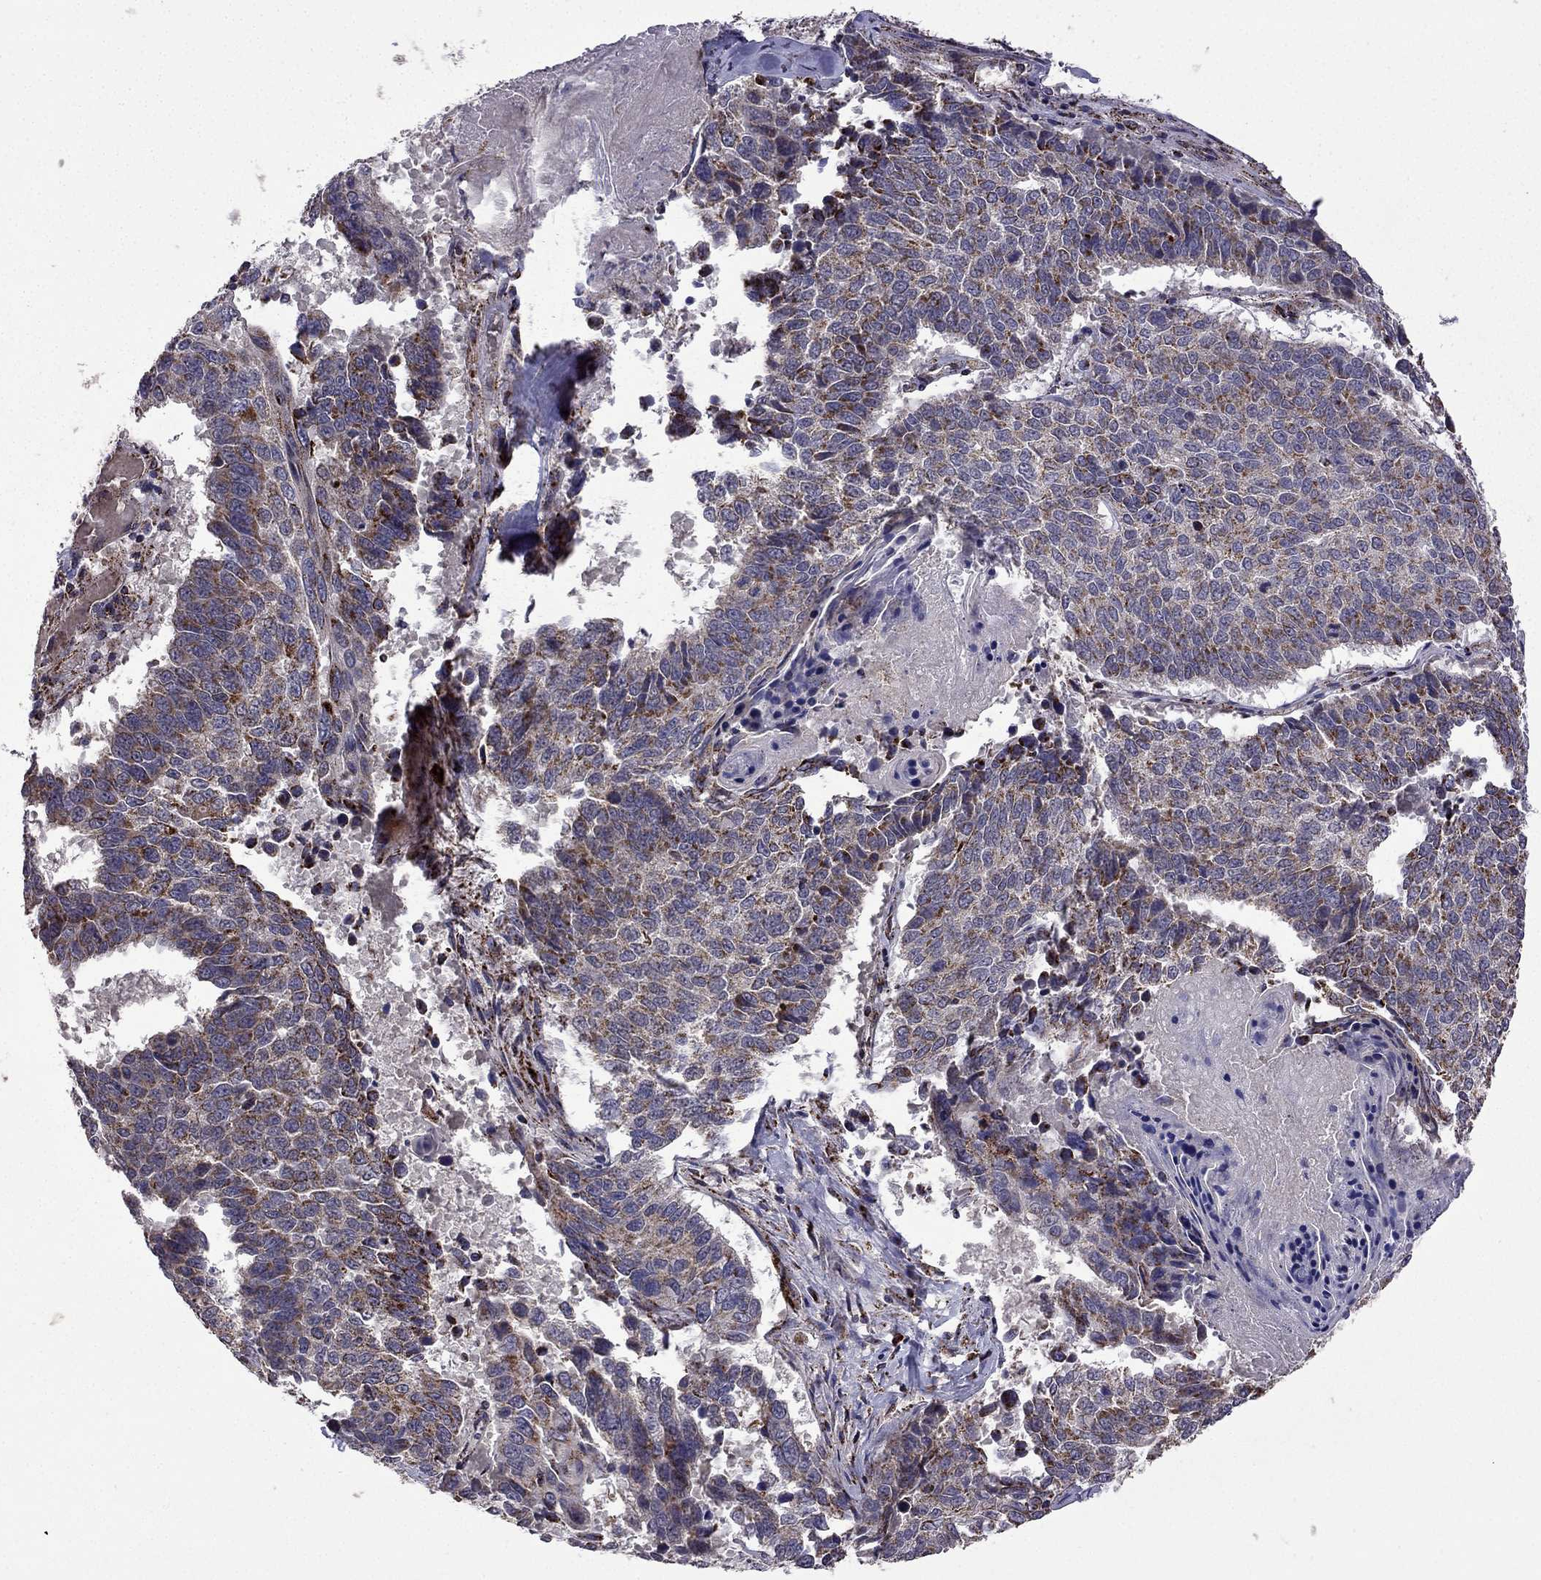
{"staining": {"intensity": "moderate", "quantity": "<25%", "location": "cytoplasmic/membranous"}, "tissue": "lung cancer", "cell_type": "Tumor cells", "image_type": "cancer", "snomed": [{"axis": "morphology", "description": "Squamous cell carcinoma, NOS"}, {"axis": "topography", "description": "Lung"}], "caption": "Brown immunohistochemical staining in human lung cancer demonstrates moderate cytoplasmic/membranous positivity in about <25% of tumor cells.", "gene": "TAB2", "patient": {"sex": "male", "age": 73}}